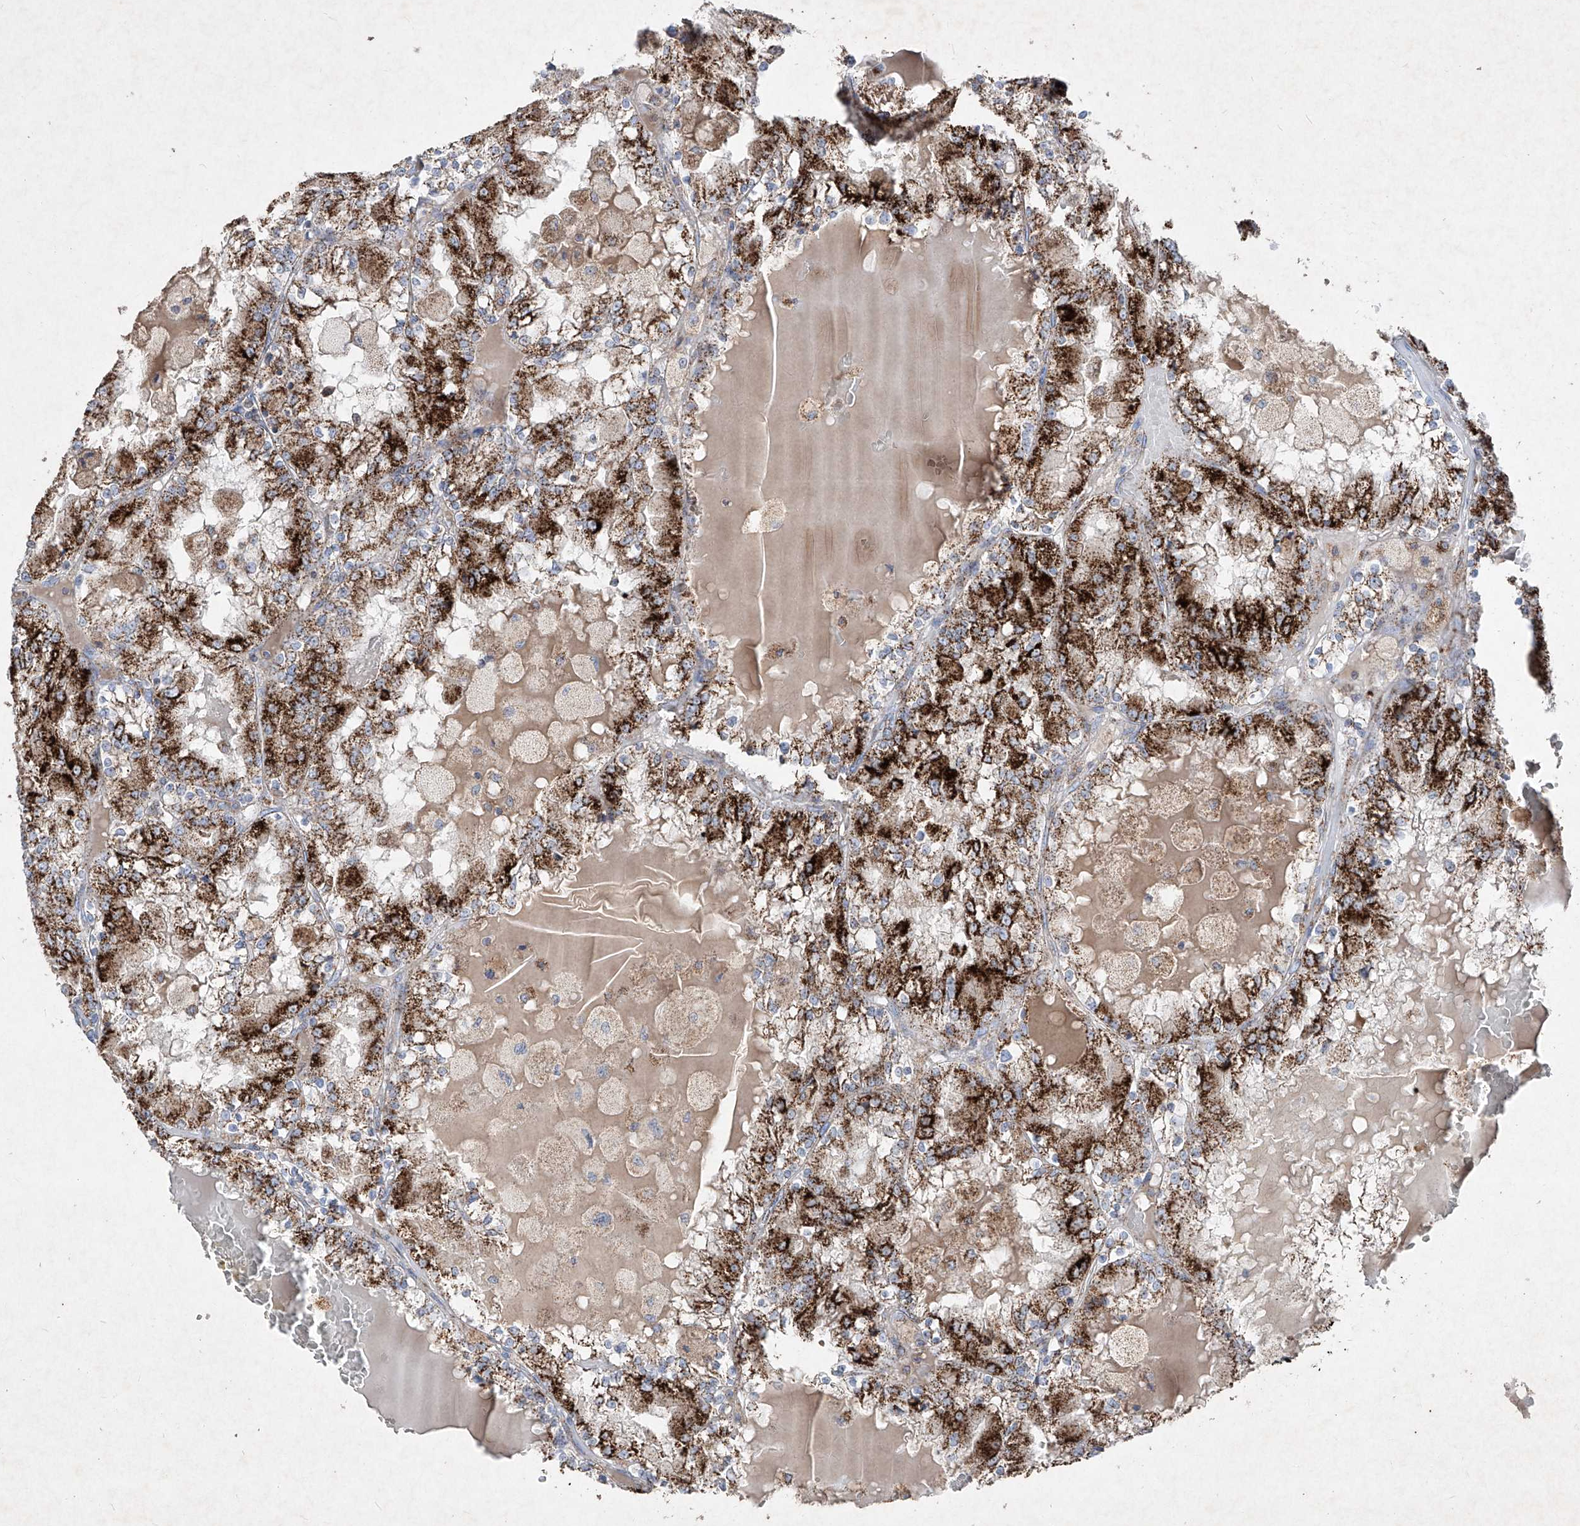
{"staining": {"intensity": "strong", "quantity": ">75%", "location": "cytoplasmic/membranous"}, "tissue": "renal cancer", "cell_type": "Tumor cells", "image_type": "cancer", "snomed": [{"axis": "morphology", "description": "Adenocarcinoma, NOS"}, {"axis": "topography", "description": "Kidney"}], "caption": "Strong cytoplasmic/membranous protein positivity is identified in approximately >75% of tumor cells in renal adenocarcinoma.", "gene": "ABCD3", "patient": {"sex": "female", "age": 56}}